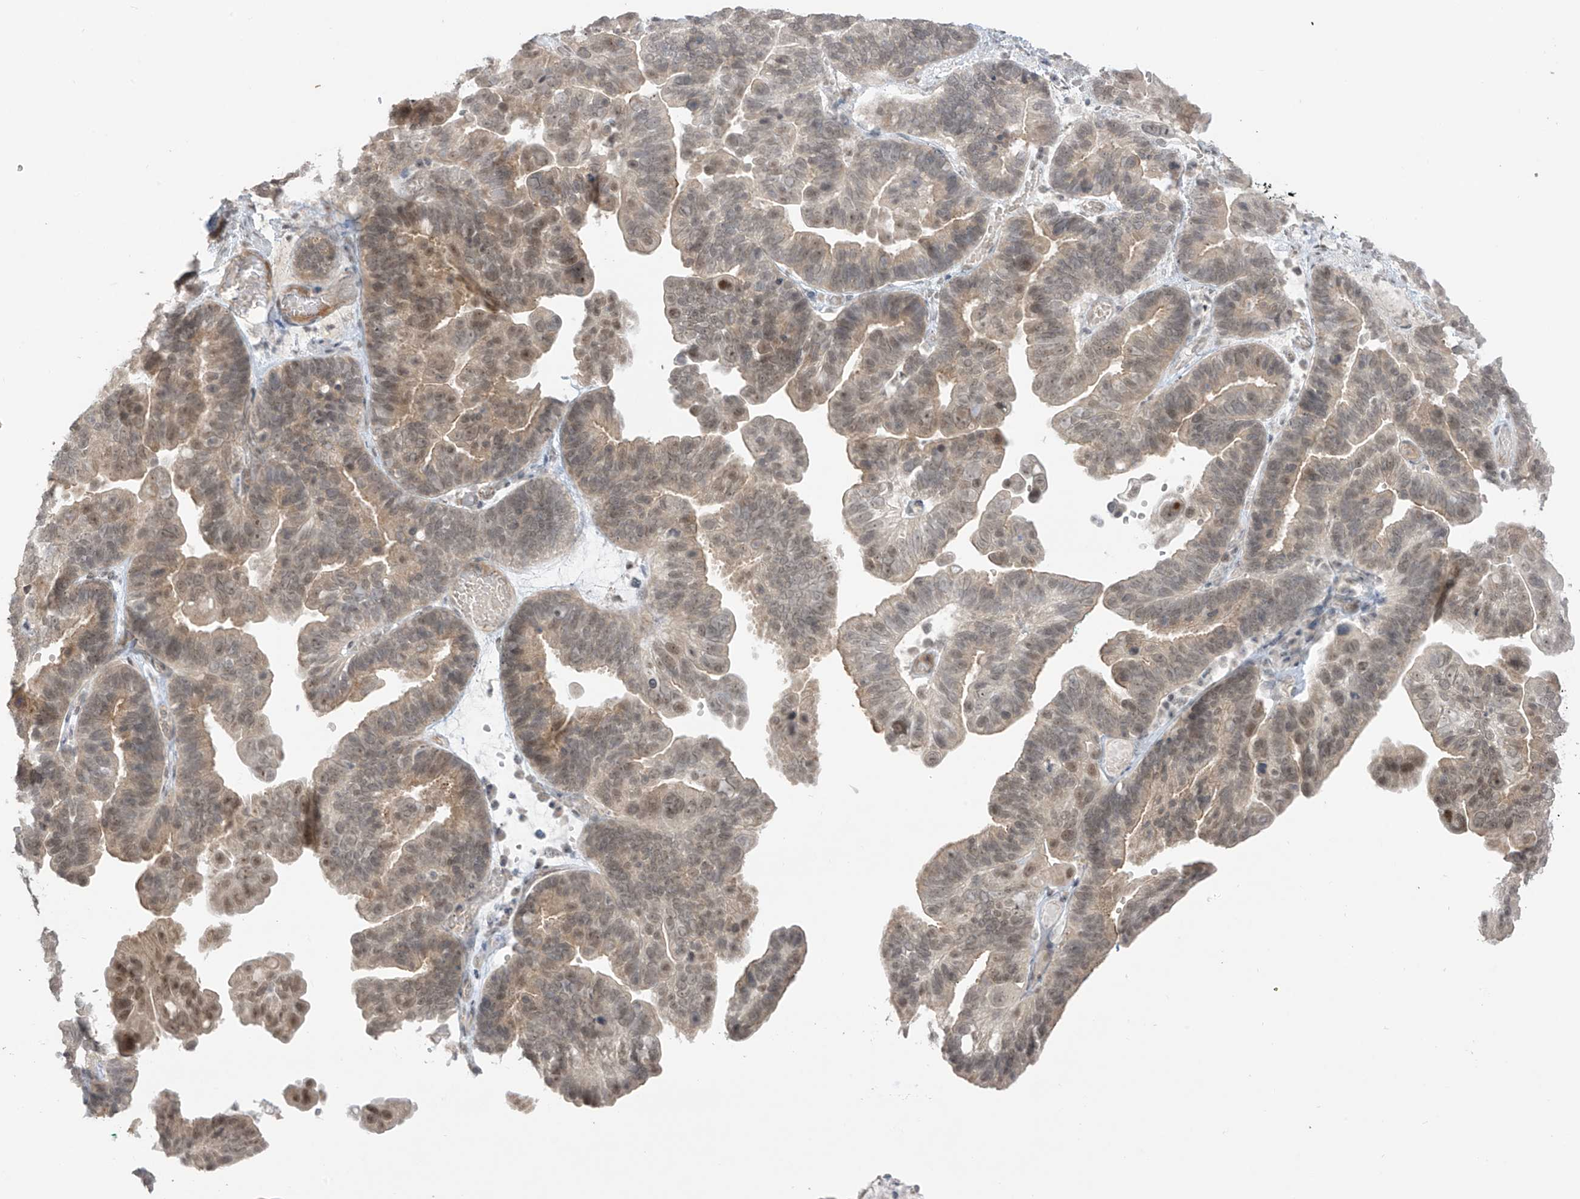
{"staining": {"intensity": "weak", "quantity": ">75%", "location": "cytoplasmic/membranous,nuclear"}, "tissue": "ovarian cancer", "cell_type": "Tumor cells", "image_type": "cancer", "snomed": [{"axis": "morphology", "description": "Cystadenocarcinoma, serous, NOS"}, {"axis": "topography", "description": "Ovary"}], "caption": "This is a histology image of IHC staining of ovarian cancer (serous cystadenocarcinoma), which shows weak positivity in the cytoplasmic/membranous and nuclear of tumor cells.", "gene": "OGT", "patient": {"sex": "female", "age": 56}}